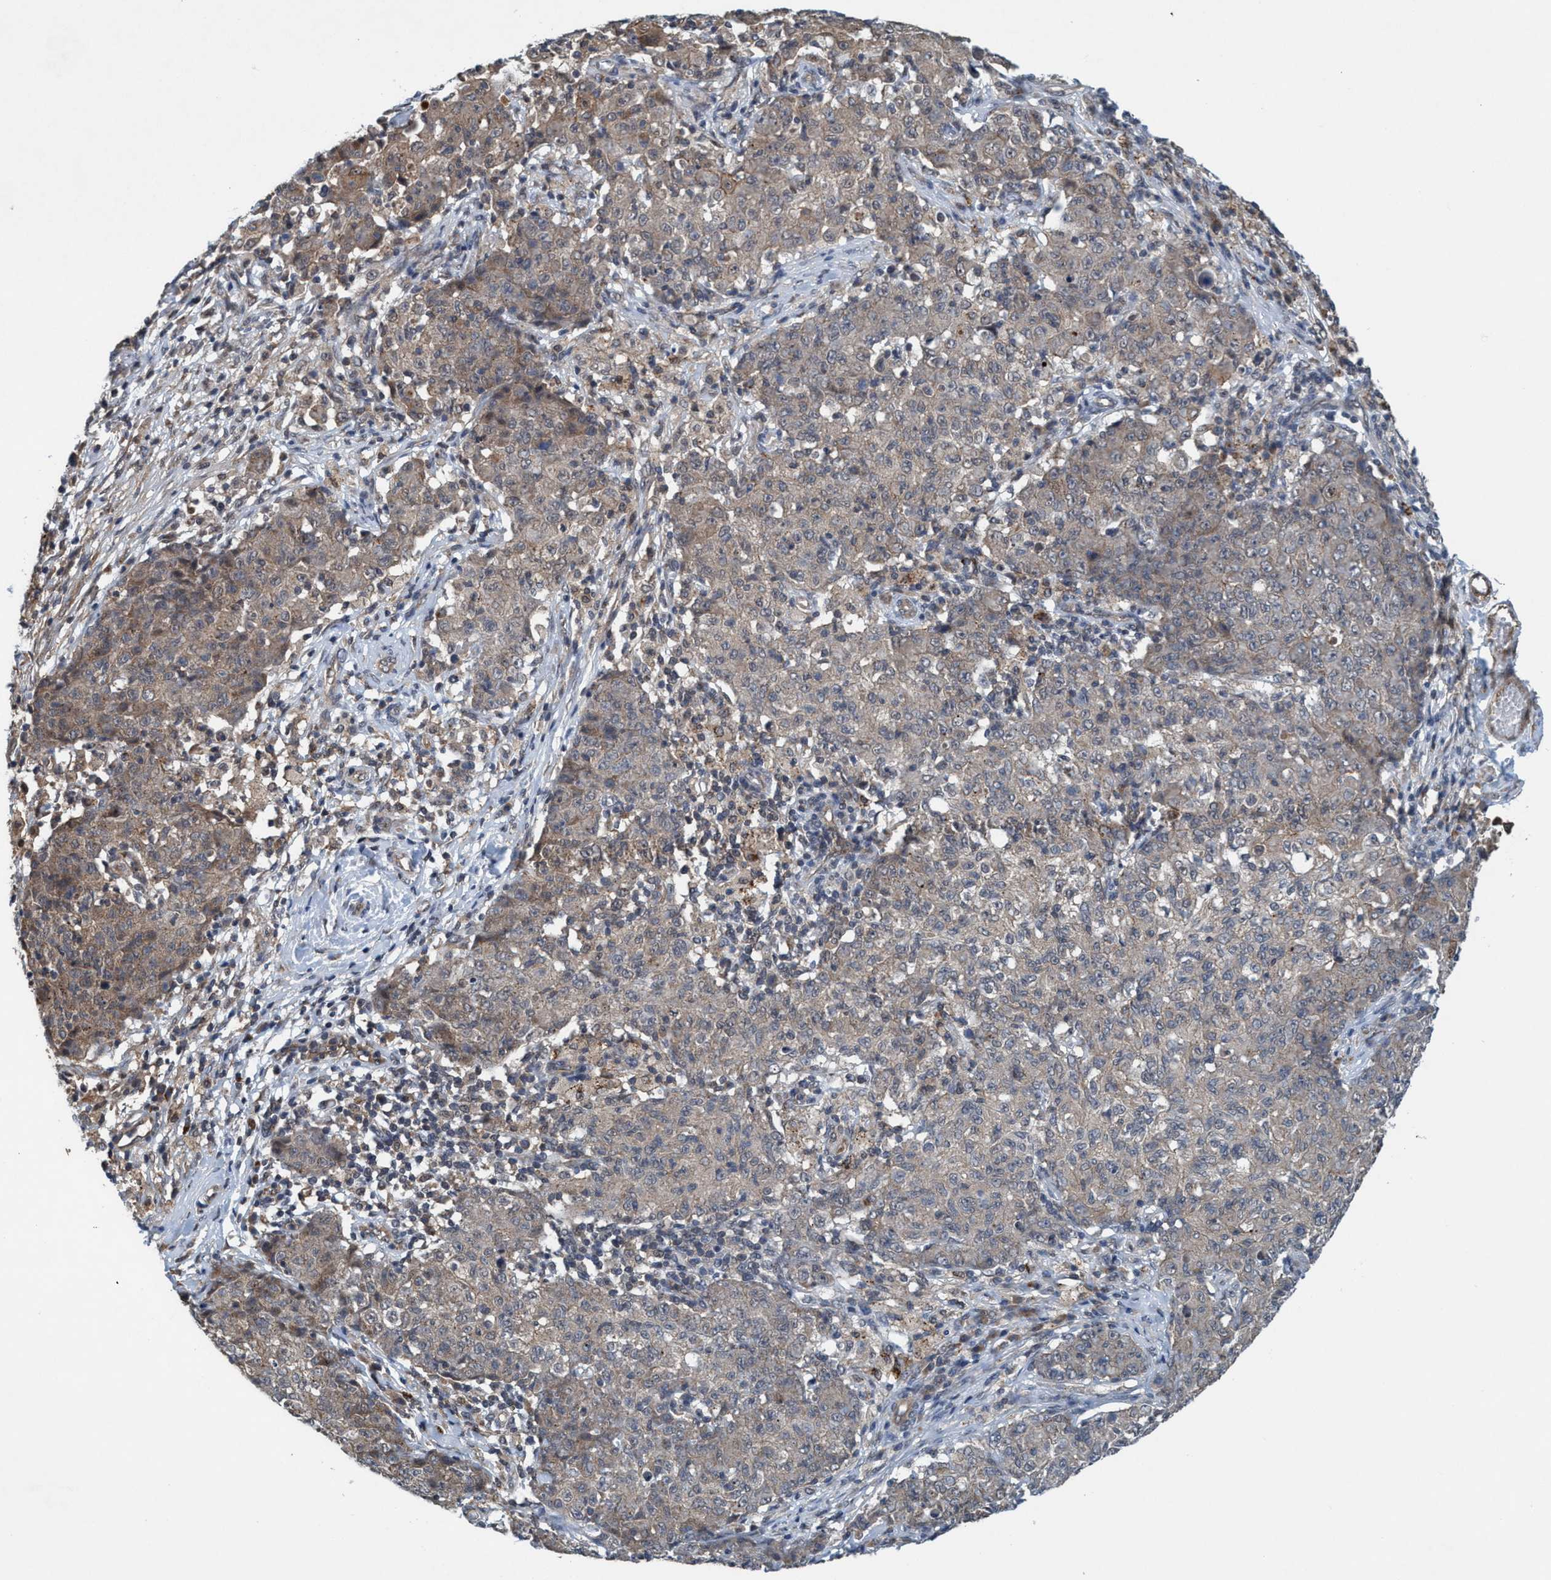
{"staining": {"intensity": "weak", "quantity": ">75%", "location": "cytoplasmic/membranous"}, "tissue": "ovarian cancer", "cell_type": "Tumor cells", "image_type": "cancer", "snomed": [{"axis": "morphology", "description": "Carcinoma, endometroid"}, {"axis": "topography", "description": "Ovary"}], "caption": "Ovarian endometroid carcinoma was stained to show a protein in brown. There is low levels of weak cytoplasmic/membranous expression in about >75% of tumor cells.", "gene": "TRIM65", "patient": {"sex": "female", "age": 42}}